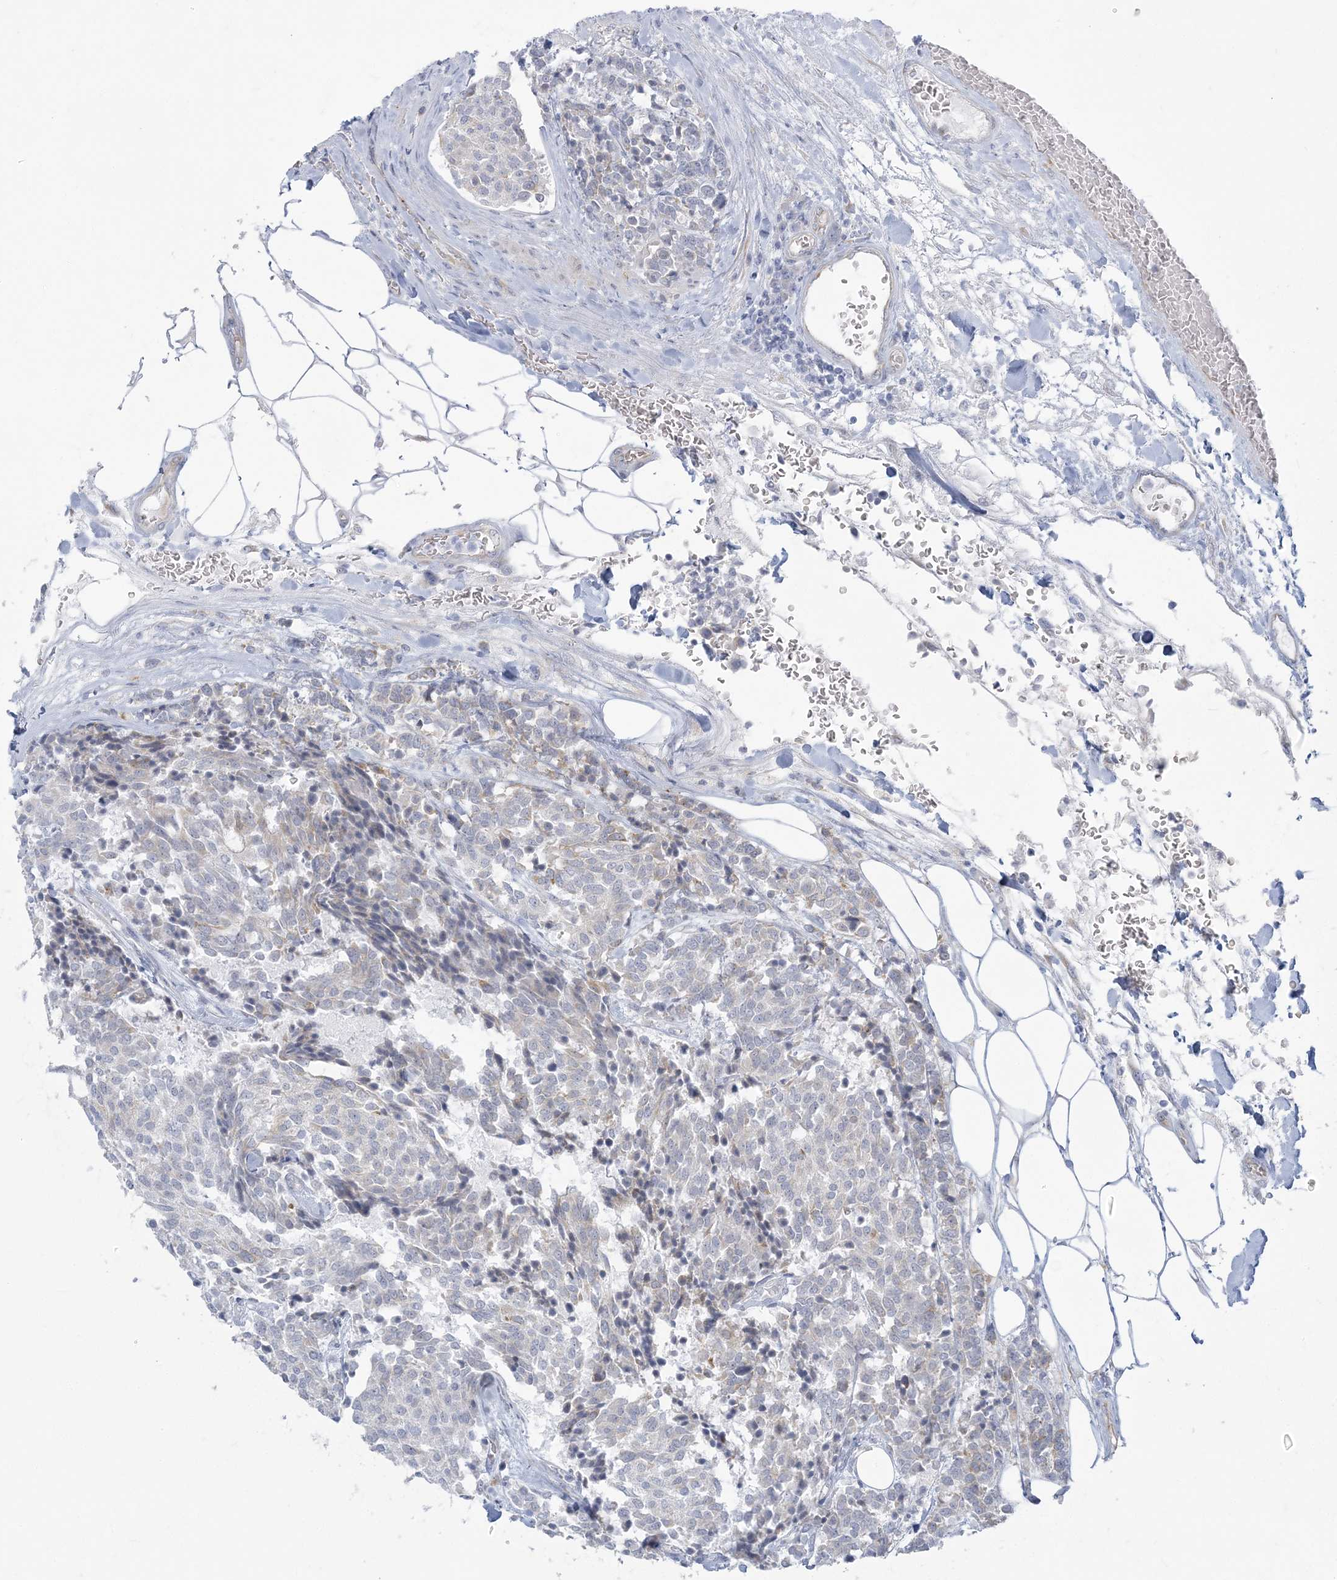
{"staining": {"intensity": "negative", "quantity": "none", "location": "none"}, "tissue": "carcinoid", "cell_type": "Tumor cells", "image_type": "cancer", "snomed": [{"axis": "morphology", "description": "Carcinoid, malignant, NOS"}, {"axis": "topography", "description": "Pancreas"}], "caption": "Immunohistochemistry histopathology image of carcinoid stained for a protein (brown), which shows no positivity in tumor cells.", "gene": "ZC3H6", "patient": {"sex": "female", "age": 54}}